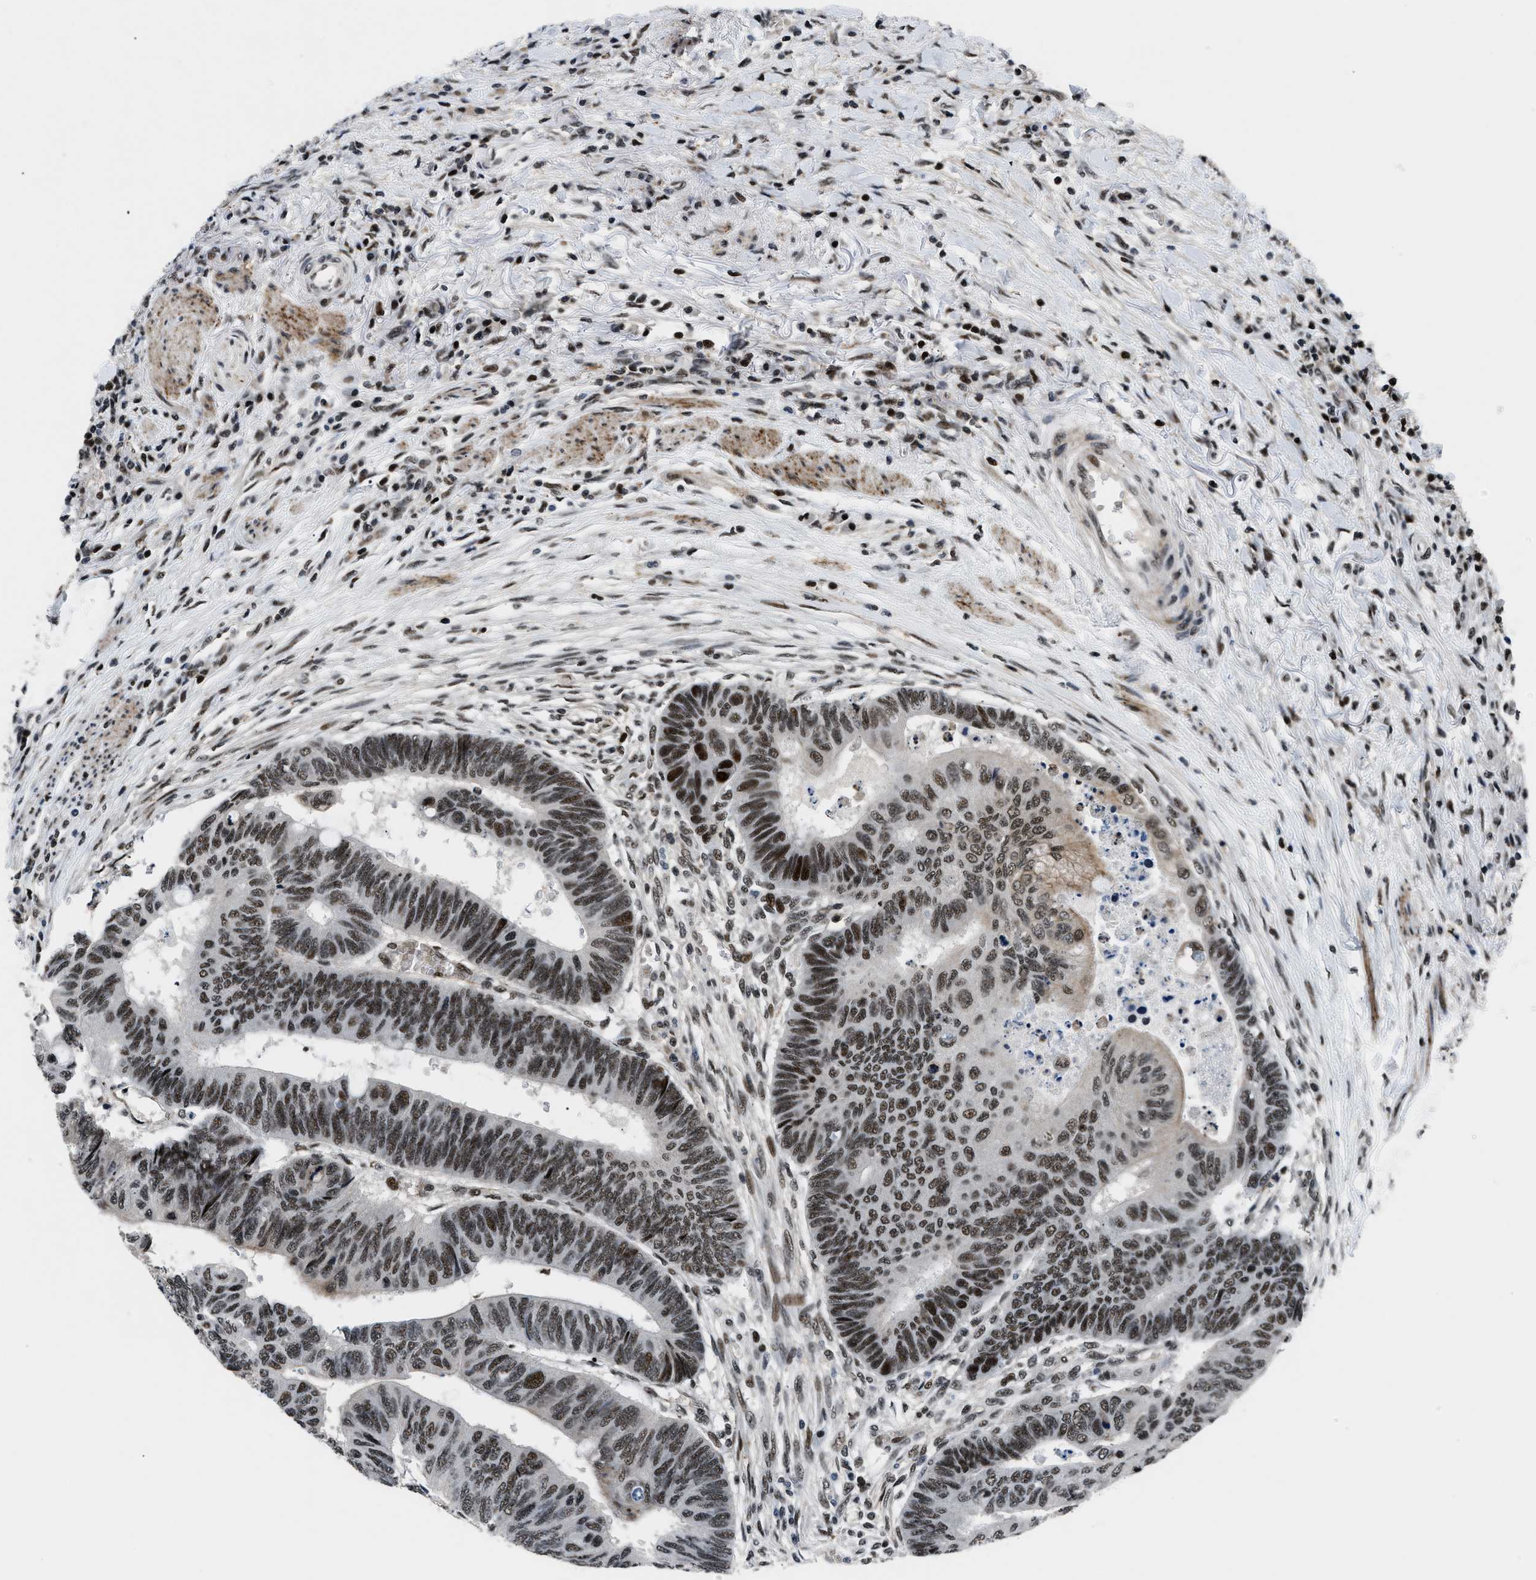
{"staining": {"intensity": "strong", "quantity": ">75%", "location": "nuclear"}, "tissue": "colorectal cancer", "cell_type": "Tumor cells", "image_type": "cancer", "snomed": [{"axis": "morphology", "description": "Normal tissue, NOS"}, {"axis": "morphology", "description": "Adenocarcinoma, NOS"}, {"axis": "topography", "description": "Rectum"}, {"axis": "topography", "description": "Peripheral nerve tissue"}], "caption": "High-magnification brightfield microscopy of colorectal adenocarcinoma stained with DAB (brown) and counterstained with hematoxylin (blue). tumor cells exhibit strong nuclear expression is seen in about>75% of cells. The staining is performed using DAB brown chromogen to label protein expression. The nuclei are counter-stained blue using hematoxylin.", "gene": "SMARCB1", "patient": {"sex": "male", "age": 92}}